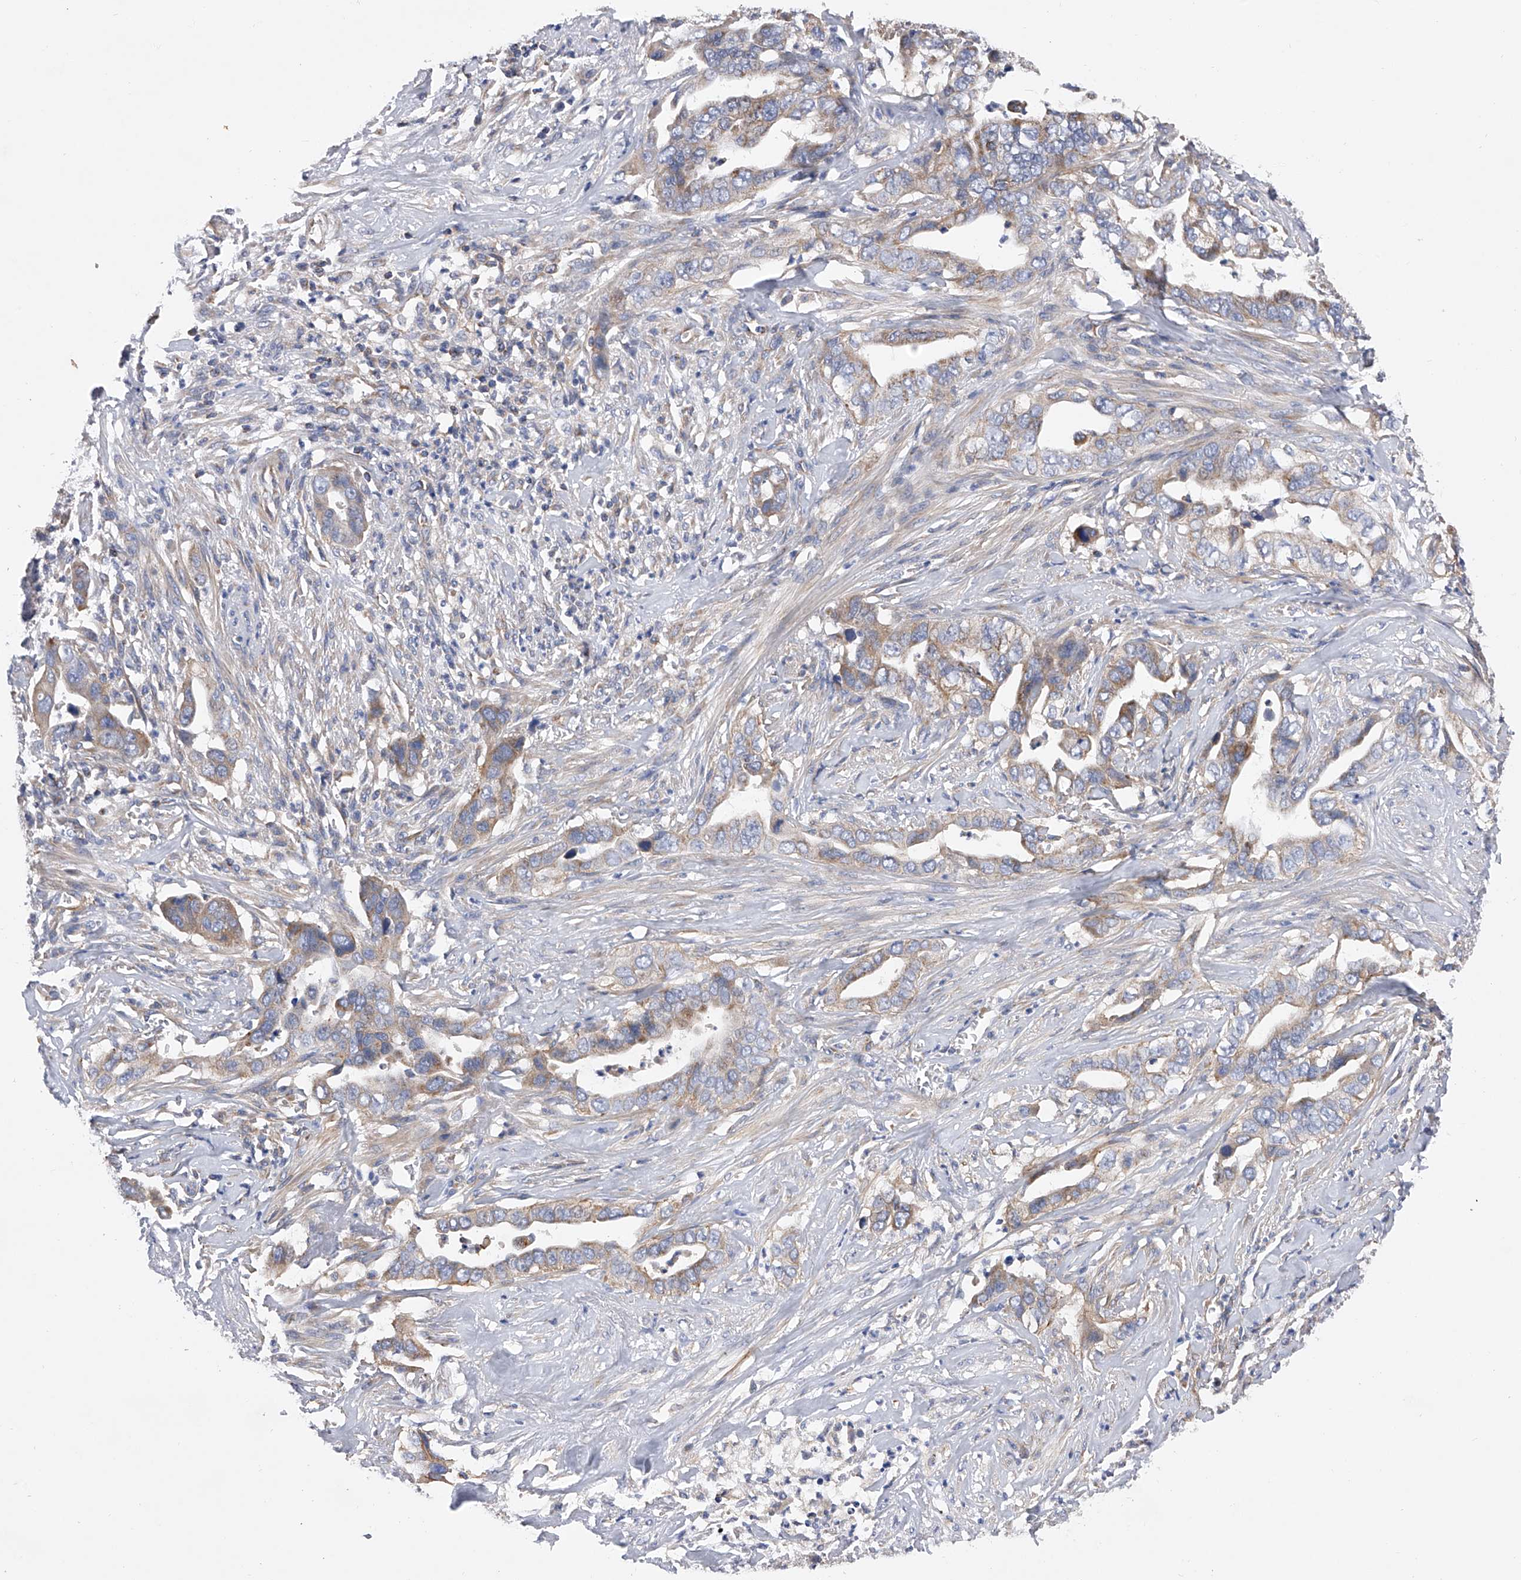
{"staining": {"intensity": "weak", "quantity": ">75%", "location": "cytoplasmic/membranous"}, "tissue": "liver cancer", "cell_type": "Tumor cells", "image_type": "cancer", "snomed": [{"axis": "morphology", "description": "Cholangiocarcinoma"}, {"axis": "topography", "description": "Liver"}], "caption": "Brown immunohistochemical staining in human liver cholangiocarcinoma shows weak cytoplasmic/membranous staining in approximately >75% of tumor cells.", "gene": "PDSS2", "patient": {"sex": "female", "age": 79}}